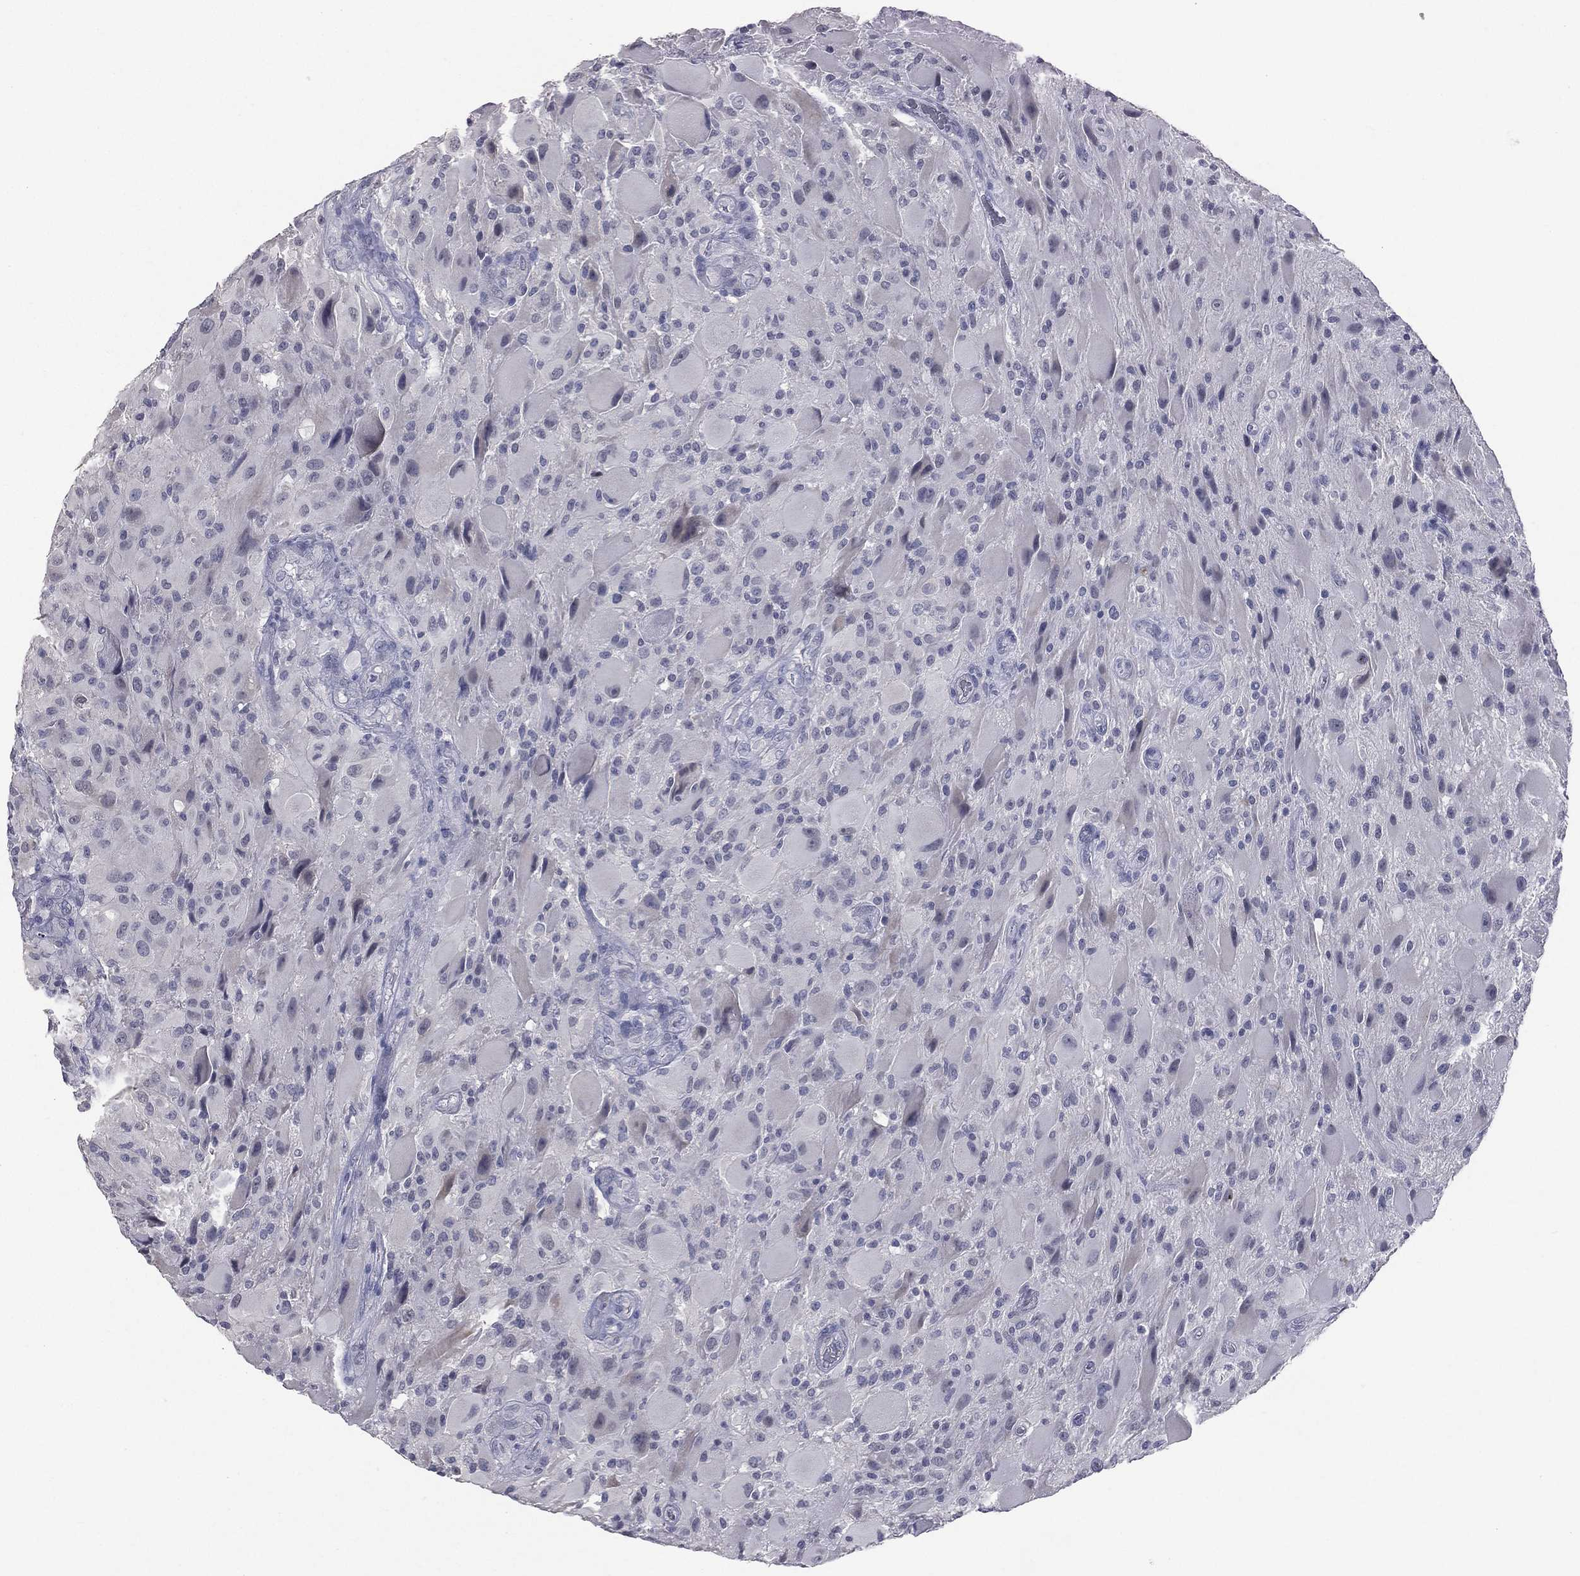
{"staining": {"intensity": "negative", "quantity": "none", "location": "none"}, "tissue": "glioma", "cell_type": "Tumor cells", "image_type": "cancer", "snomed": [{"axis": "morphology", "description": "Glioma, malignant, High grade"}, {"axis": "topography", "description": "Cerebral cortex"}], "caption": "DAB (3,3'-diaminobenzidine) immunohistochemical staining of human glioma reveals no significant expression in tumor cells. (Stains: DAB (3,3'-diaminobenzidine) immunohistochemistry (IHC) with hematoxylin counter stain, Microscopy: brightfield microscopy at high magnification).", "gene": "DMKN", "patient": {"sex": "male", "age": 35}}